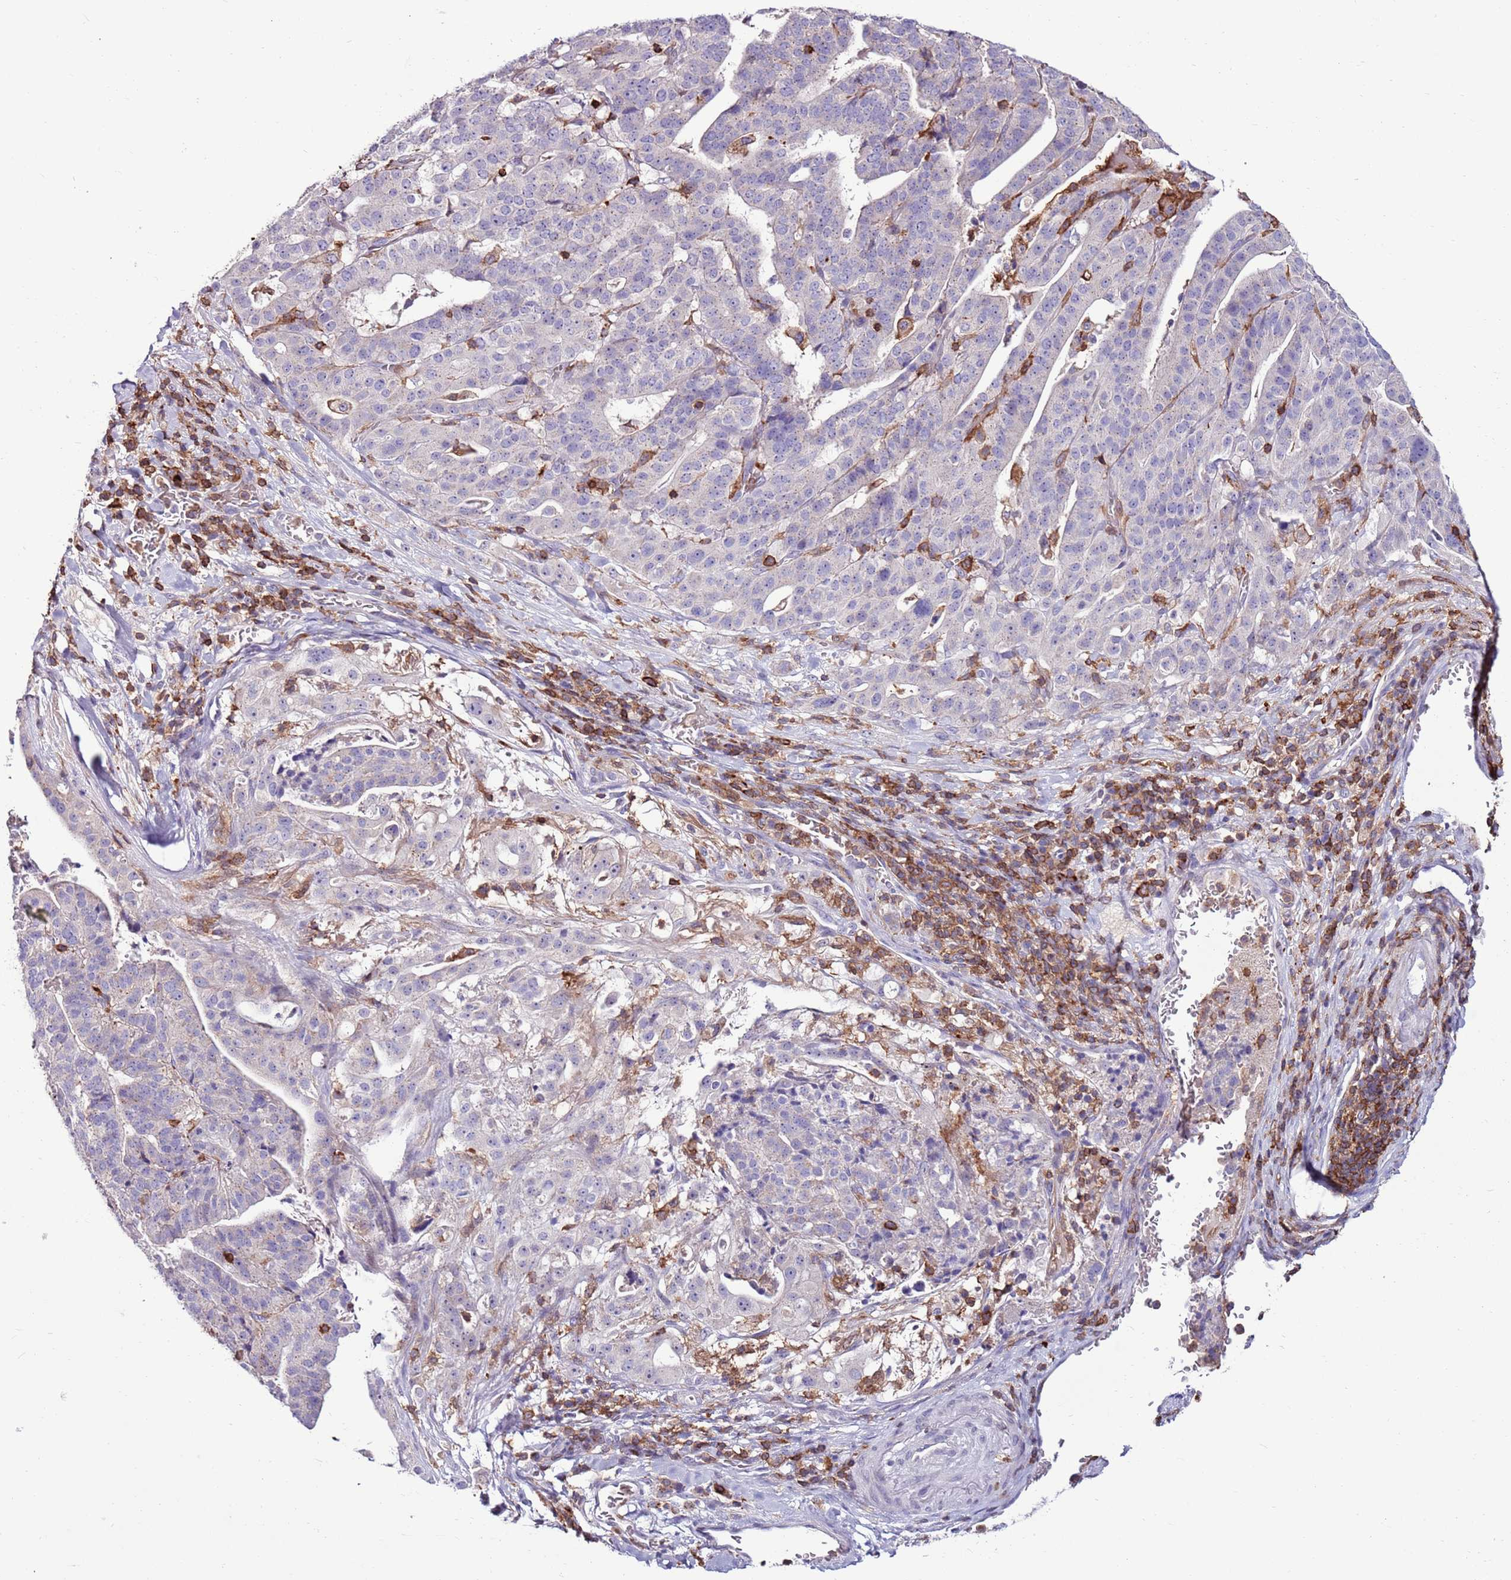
{"staining": {"intensity": "weak", "quantity": "25%-75%", "location": "cytoplasmic/membranous"}, "tissue": "stomach cancer", "cell_type": "Tumor cells", "image_type": "cancer", "snomed": [{"axis": "morphology", "description": "Adenocarcinoma, NOS"}, {"axis": "topography", "description": "Stomach"}], "caption": "Immunohistochemistry of human stomach cancer exhibits low levels of weak cytoplasmic/membranous expression in approximately 25%-75% of tumor cells.", "gene": "ZSWIM1", "patient": {"sex": "male", "age": 48}}